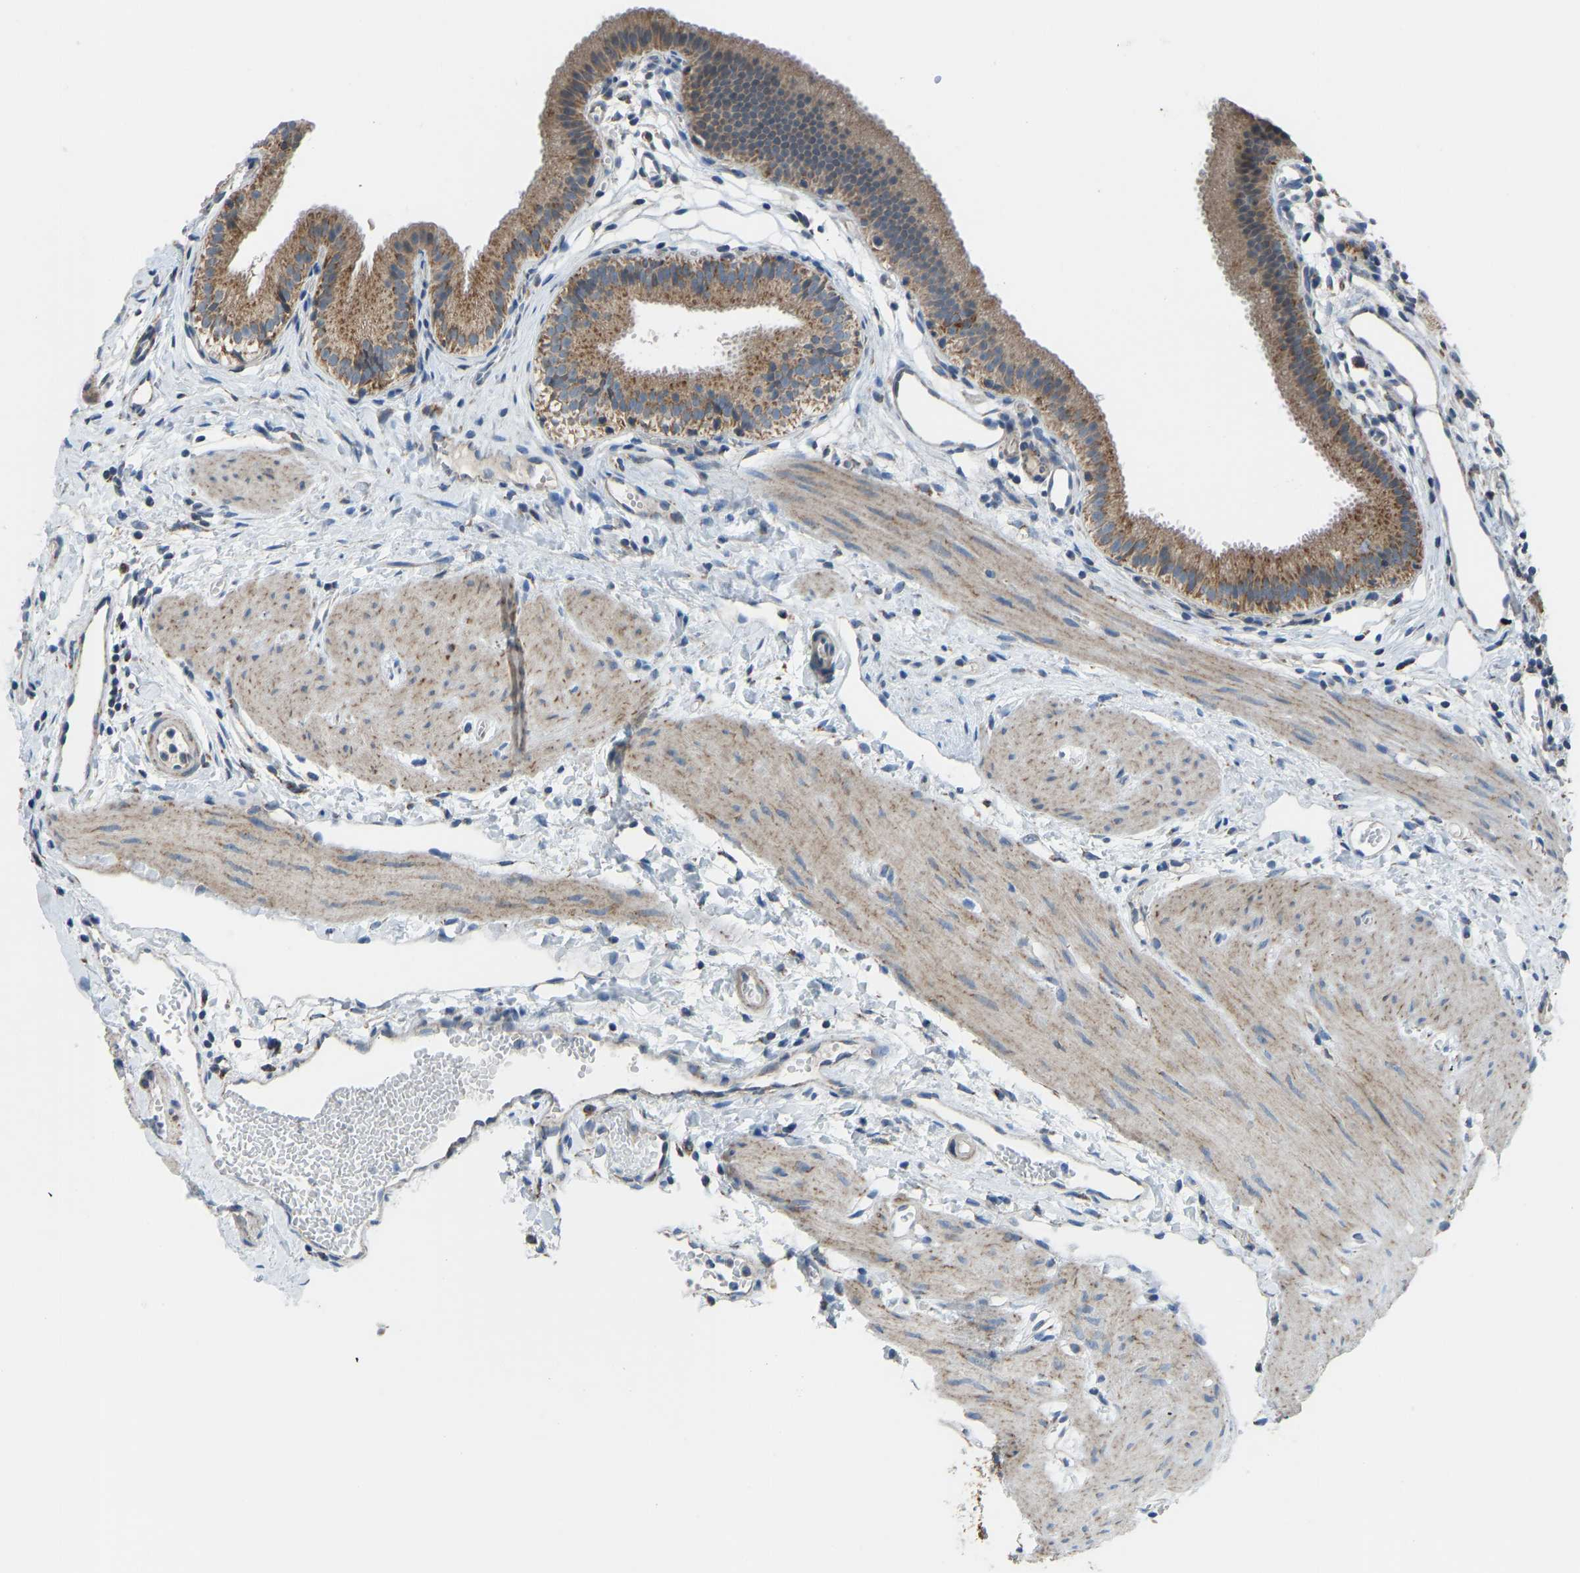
{"staining": {"intensity": "moderate", "quantity": ">75%", "location": "cytoplasmic/membranous"}, "tissue": "gallbladder", "cell_type": "Glandular cells", "image_type": "normal", "snomed": [{"axis": "morphology", "description": "Normal tissue, NOS"}, {"axis": "topography", "description": "Gallbladder"}], "caption": "Immunohistochemical staining of normal gallbladder exhibits >75% levels of moderate cytoplasmic/membranous protein staining in approximately >75% of glandular cells.", "gene": "SMIM20", "patient": {"sex": "female", "age": 26}}